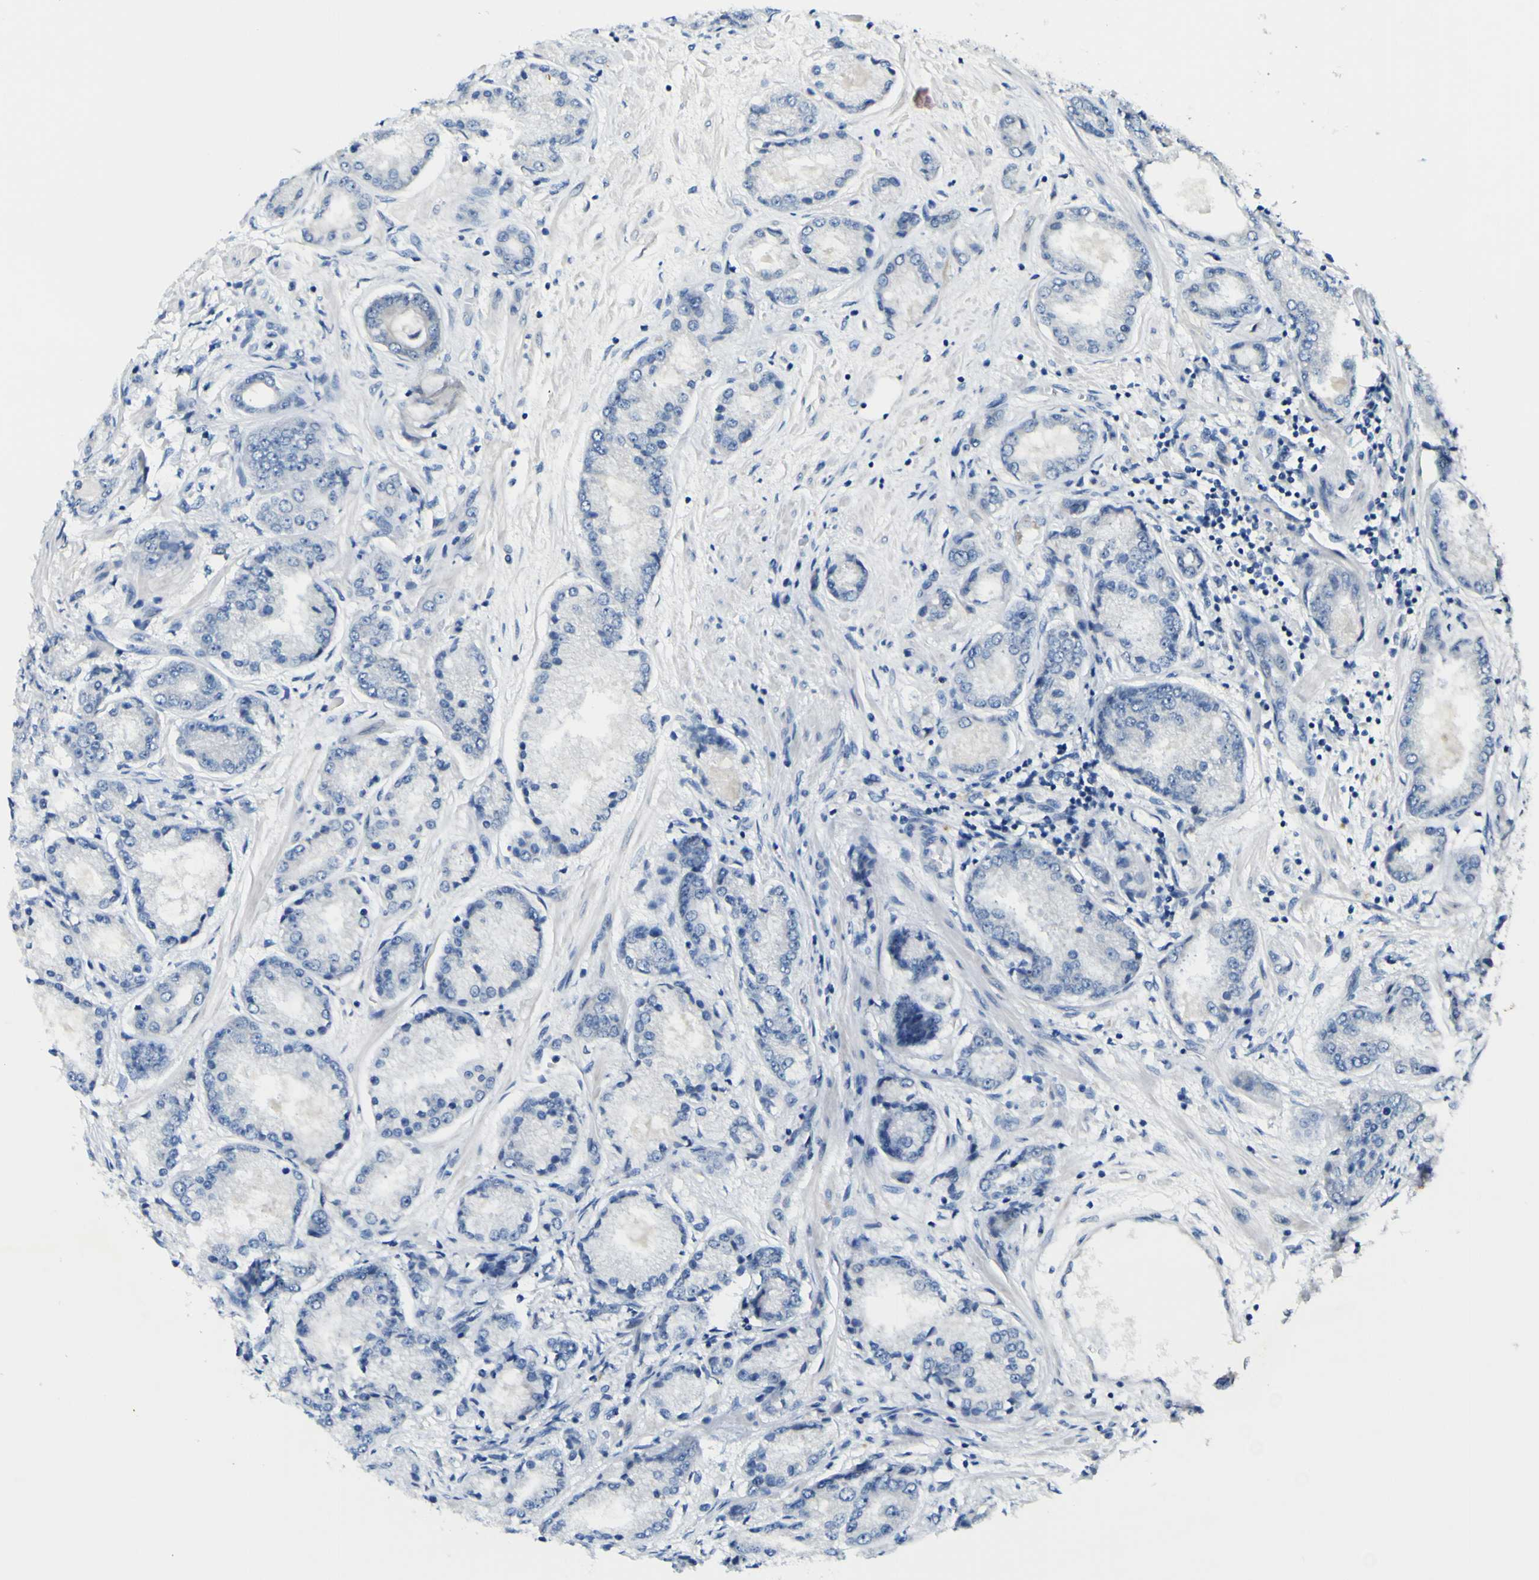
{"staining": {"intensity": "negative", "quantity": "none", "location": "none"}, "tissue": "prostate cancer", "cell_type": "Tumor cells", "image_type": "cancer", "snomed": [{"axis": "morphology", "description": "Adenocarcinoma, High grade"}, {"axis": "topography", "description": "Prostate"}], "caption": "This is an immunohistochemistry (IHC) micrograph of prostate cancer. There is no staining in tumor cells.", "gene": "LDLR", "patient": {"sex": "male", "age": 59}}